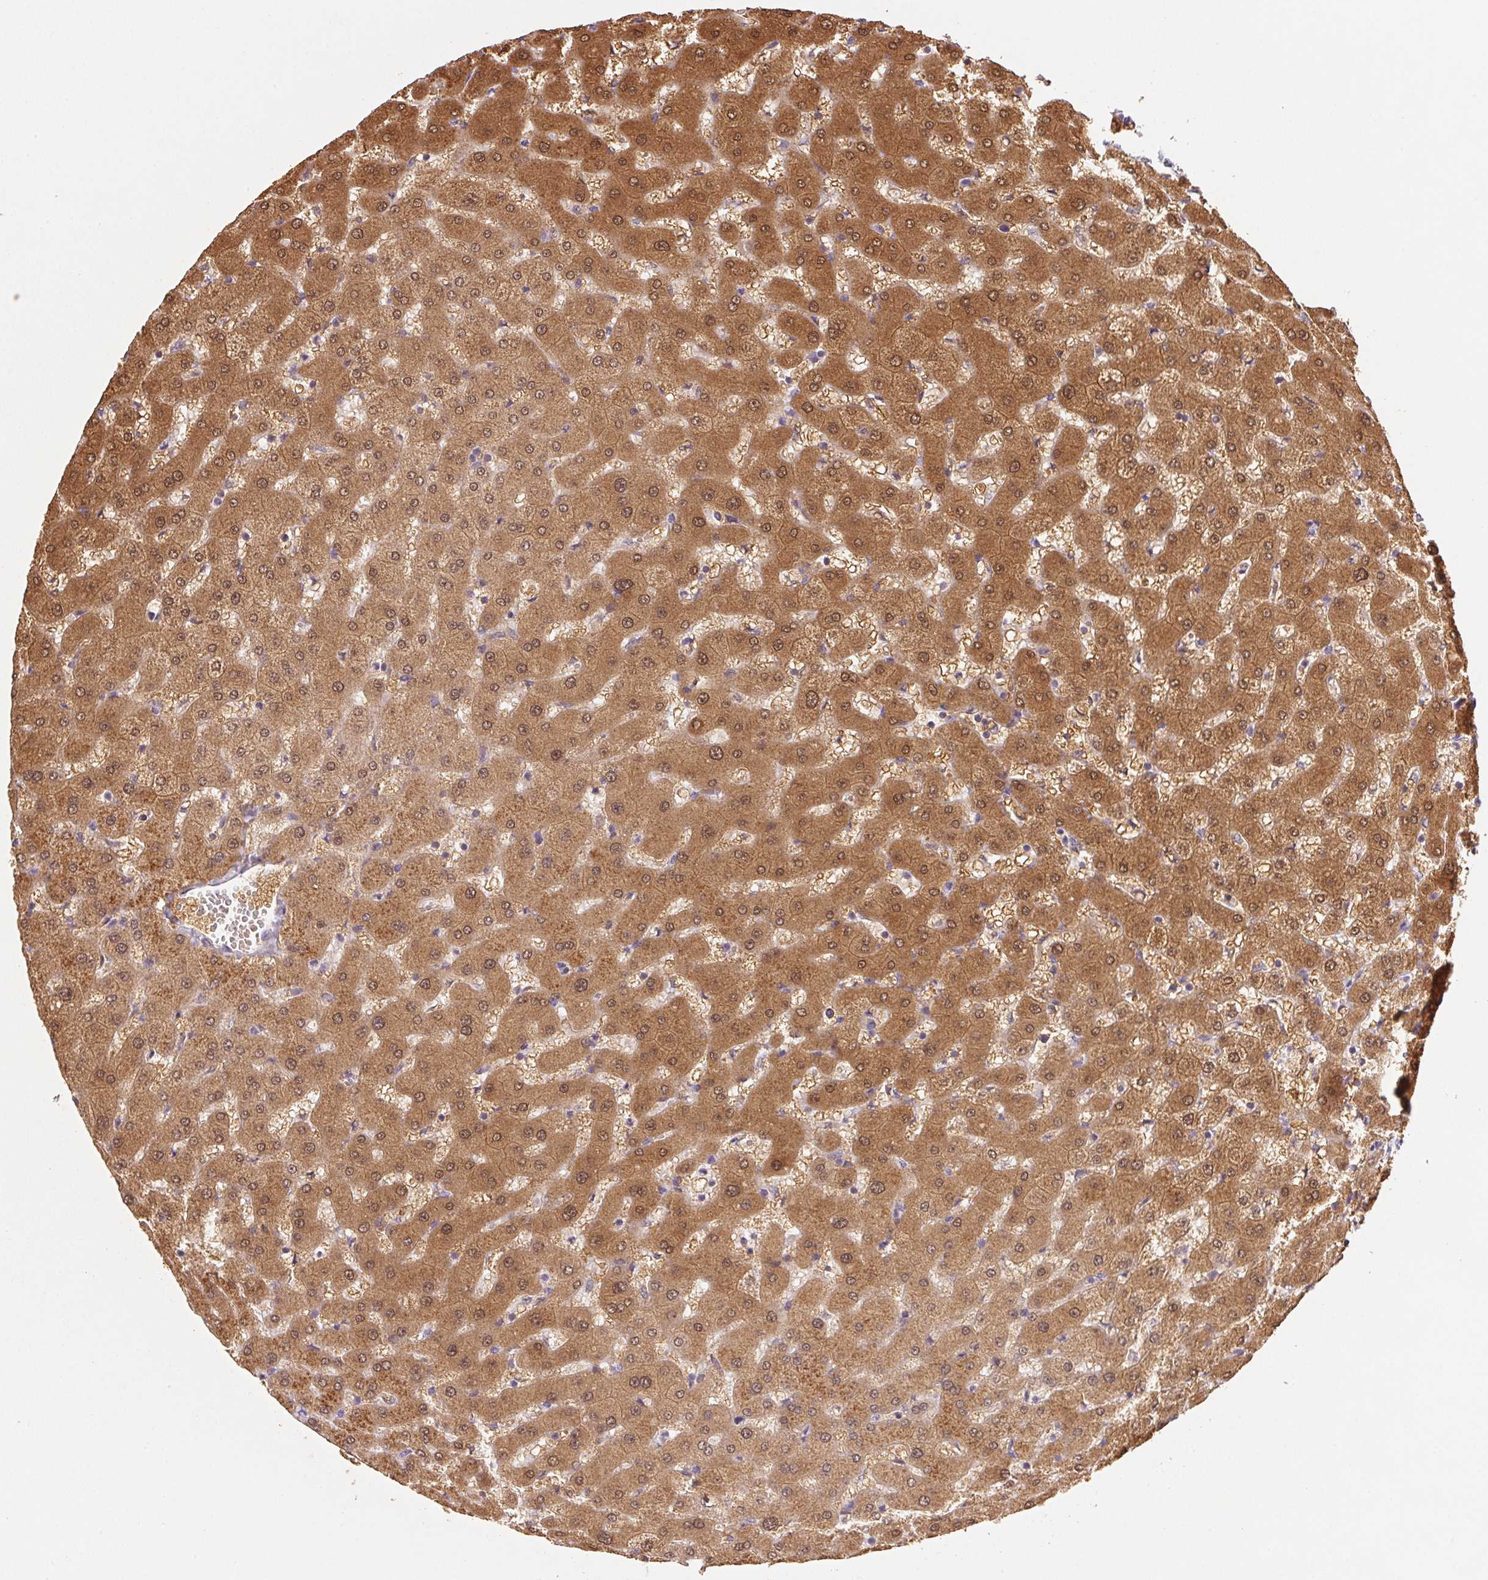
{"staining": {"intensity": "negative", "quantity": "none", "location": "none"}, "tissue": "liver", "cell_type": "Cholangiocytes", "image_type": "normal", "snomed": [{"axis": "morphology", "description": "Normal tissue, NOS"}, {"axis": "topography", "description": "Liver"}], "caption": "An image of liver stained for a protein demonstrates no brown staining in cholangiocytes. (DAB (3,3'-diaminobenzidine) IHC, high magnification).", "gene": "ALDH8A1", "patient": {"sex": "female", "age": 63}}